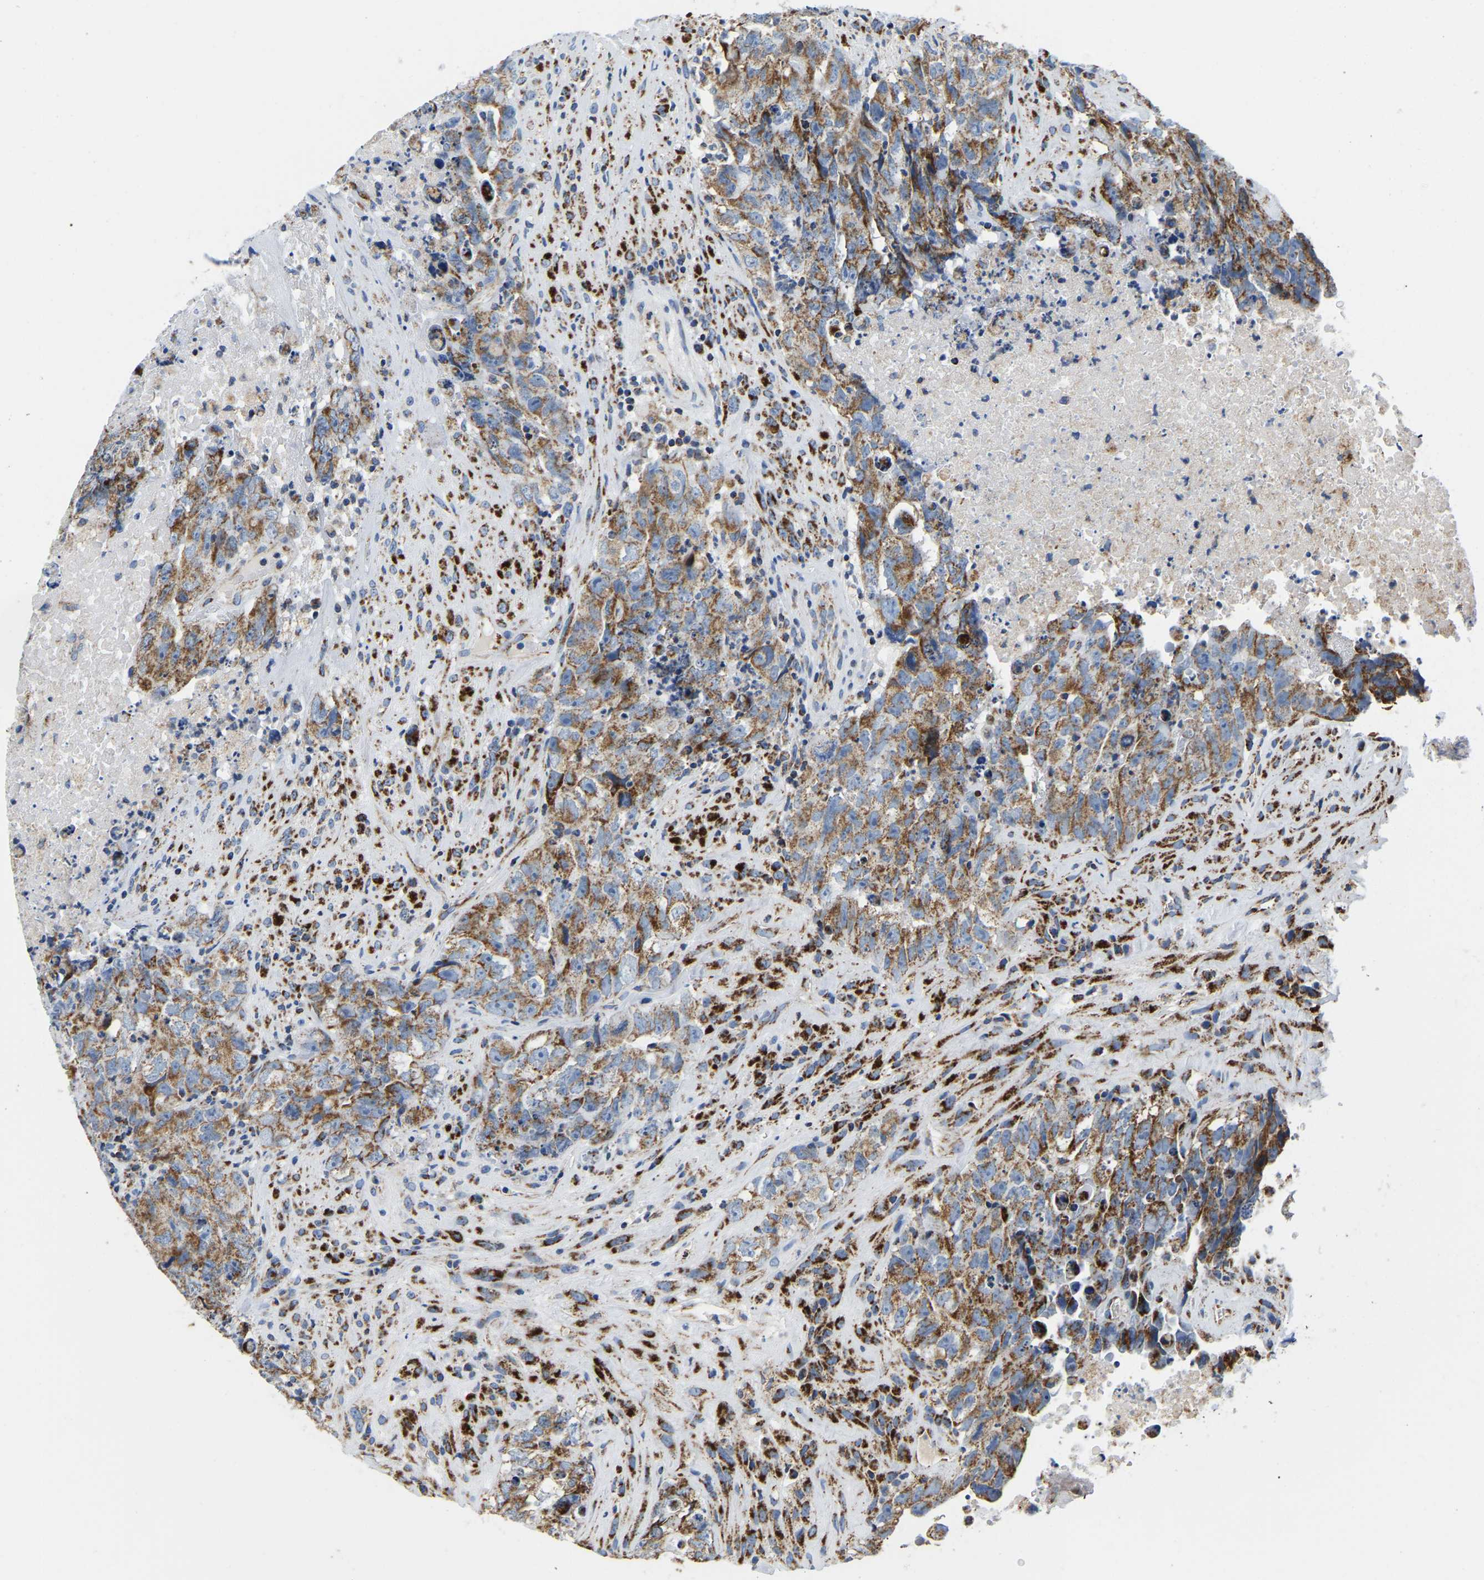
{"staining": {"intensity": "moderate", "quantity": ">75%", "location": "cytoplasmic/membranous"}, "tissue": "testis cancer", "cell_type": "Tumor cells", "image_type": "cancer", "snomed": [{"axis": "morphology", "description": "Carcinoma, Embryonal, NOS"}, {"axis": "topography", "description": "Testis"}], "caption": "IHC histopathology image of neoplastic tissue: testis embryonal carcinoma stained using immunohistochemistry (IHC) displays medium levels of moderate protein expression localized specifically in the cytoplasmic/membranous of tumor cells, appearing as a cytoplasmic/membranous brown color.", "gene": "SFXN1", "patient": {"sex": "male", "age": 32}}